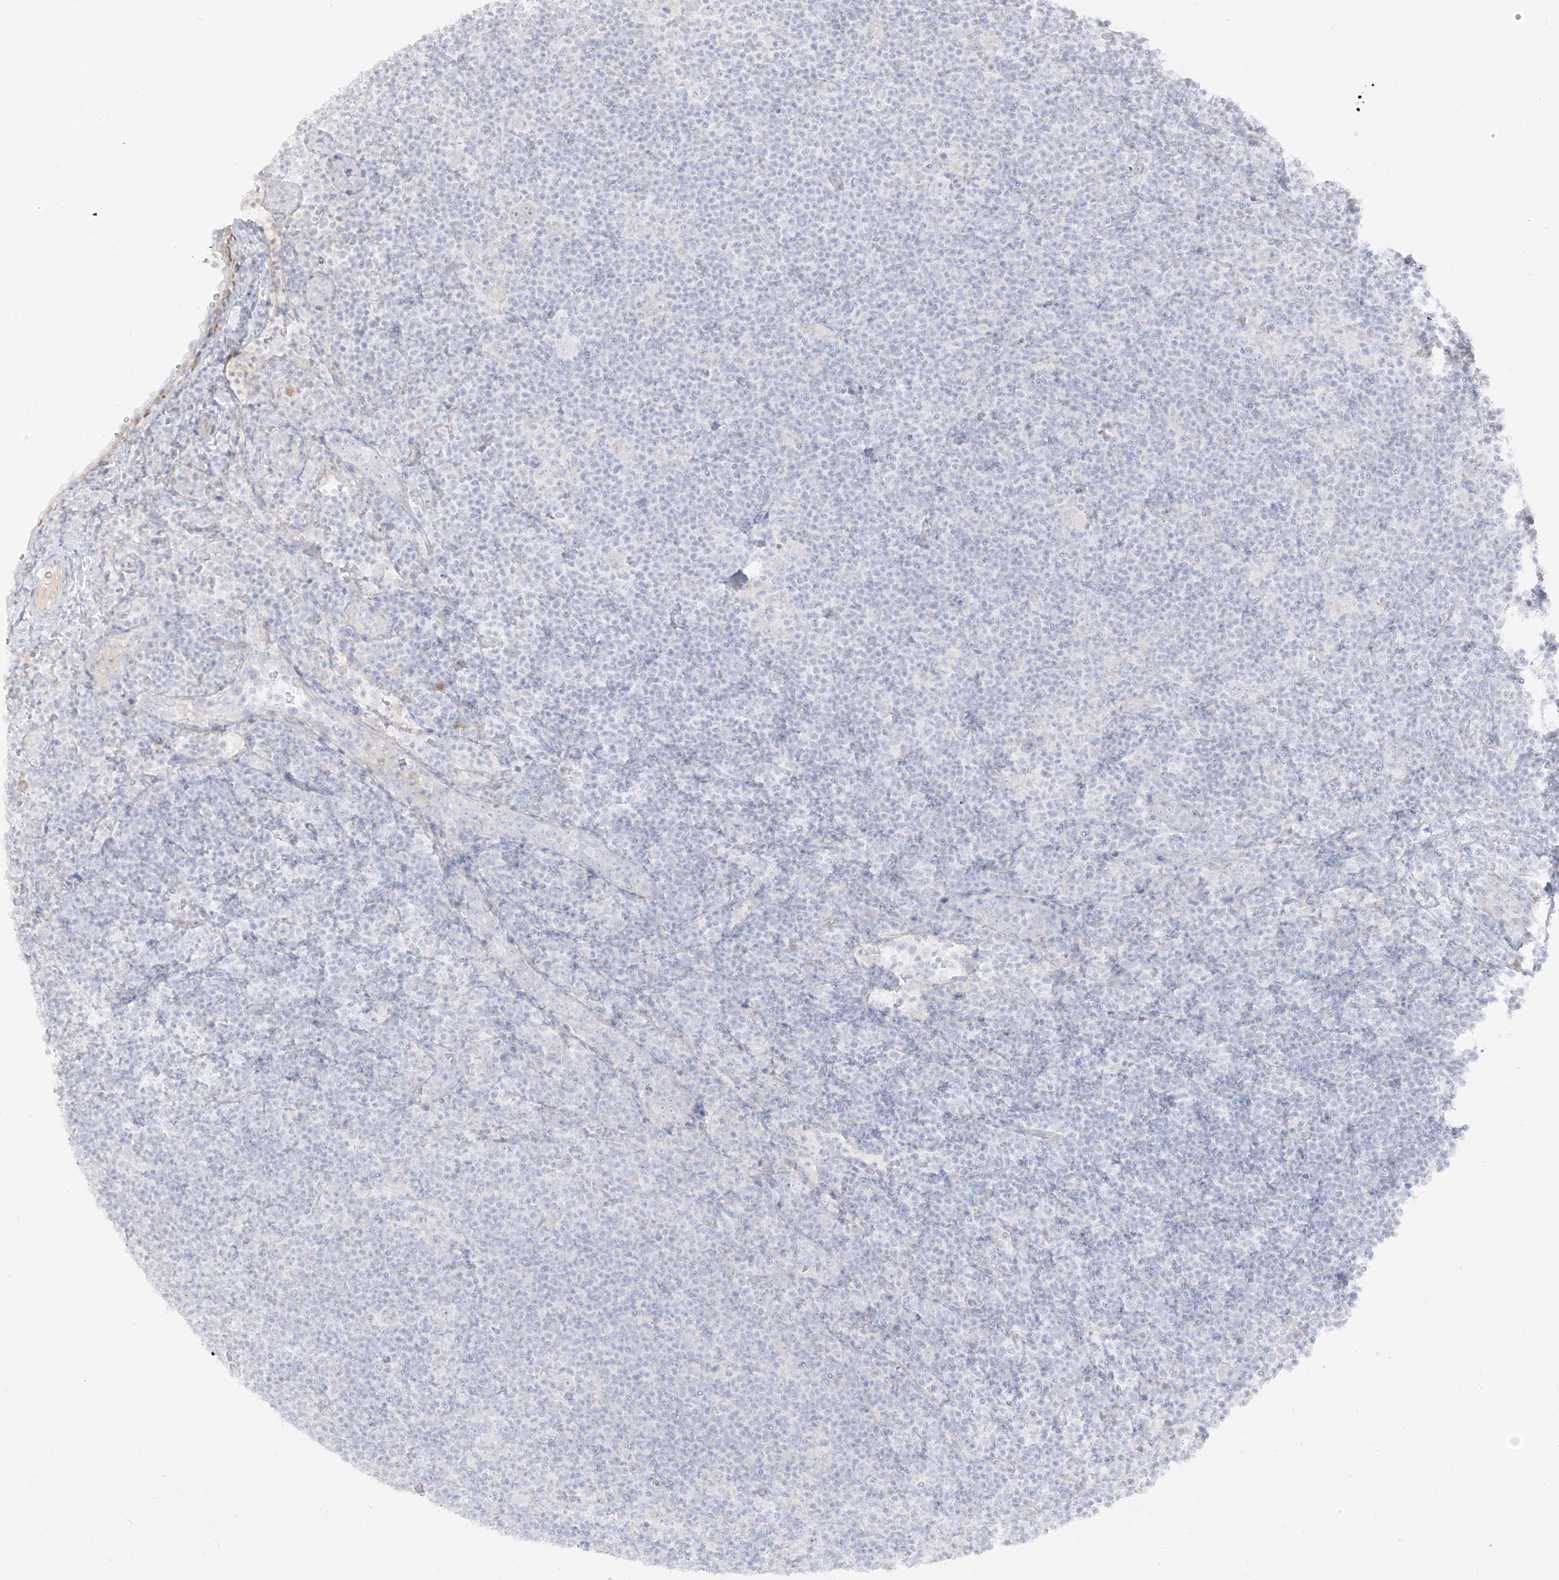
{"staining": {"intensity": "negative", "quantity": "none", "location": "none"}, "tissue": "lymphoma", "cell_type": "Tumor cells", "image_type": "cancer", "snomed": [{"axis": "morphology", "description": "Hodgkin's disease, NOS"}, {"axis": "topography", "description": "Lymph node"}], "caption": "Tumor cells show no significant positivity in Hodgkin's disease.", "gene": "C11orf87", "patient": {"sex": "female", "age": 57}}